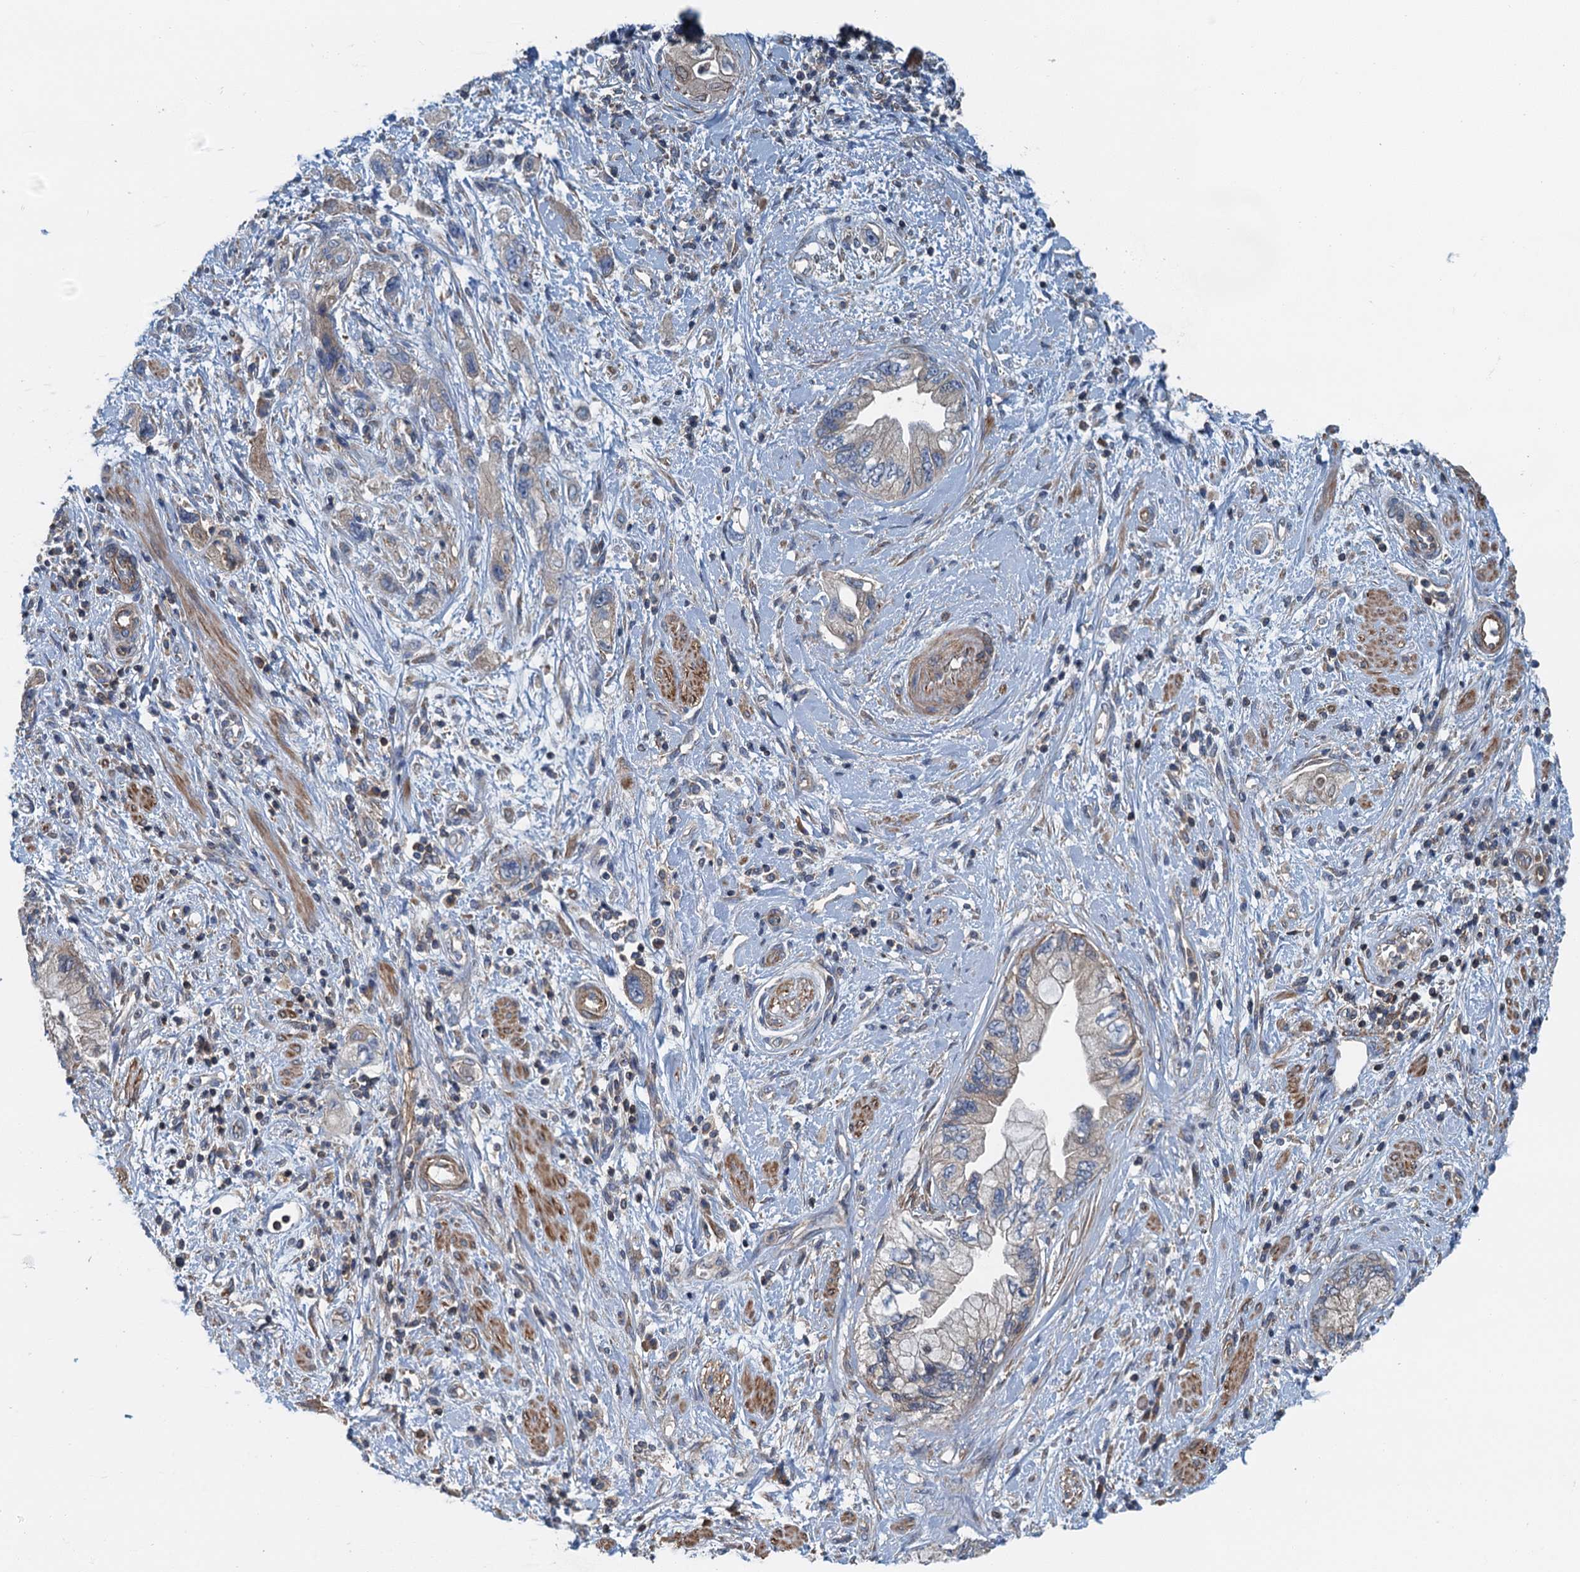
{"staining": {"intensity": "negative", "quantity": "none", "location": "none"}, "tissue": "pancreatic cancer", "cell_type": "Tumor cells", "image_type": "cancer", "snomed": [{"axis": "morphology", "description": "Adenocarcinoma, NOS"}, {"axis": "topography", "description": "Pancreas"}], "caption": "Human pancreatic cancer (adenocarcinoma) stained for a protein using IHC exhibits no positivity in tumor cells.", "gene": "PPP1R14D", "patient": {"sex": "female", "age": 73}}